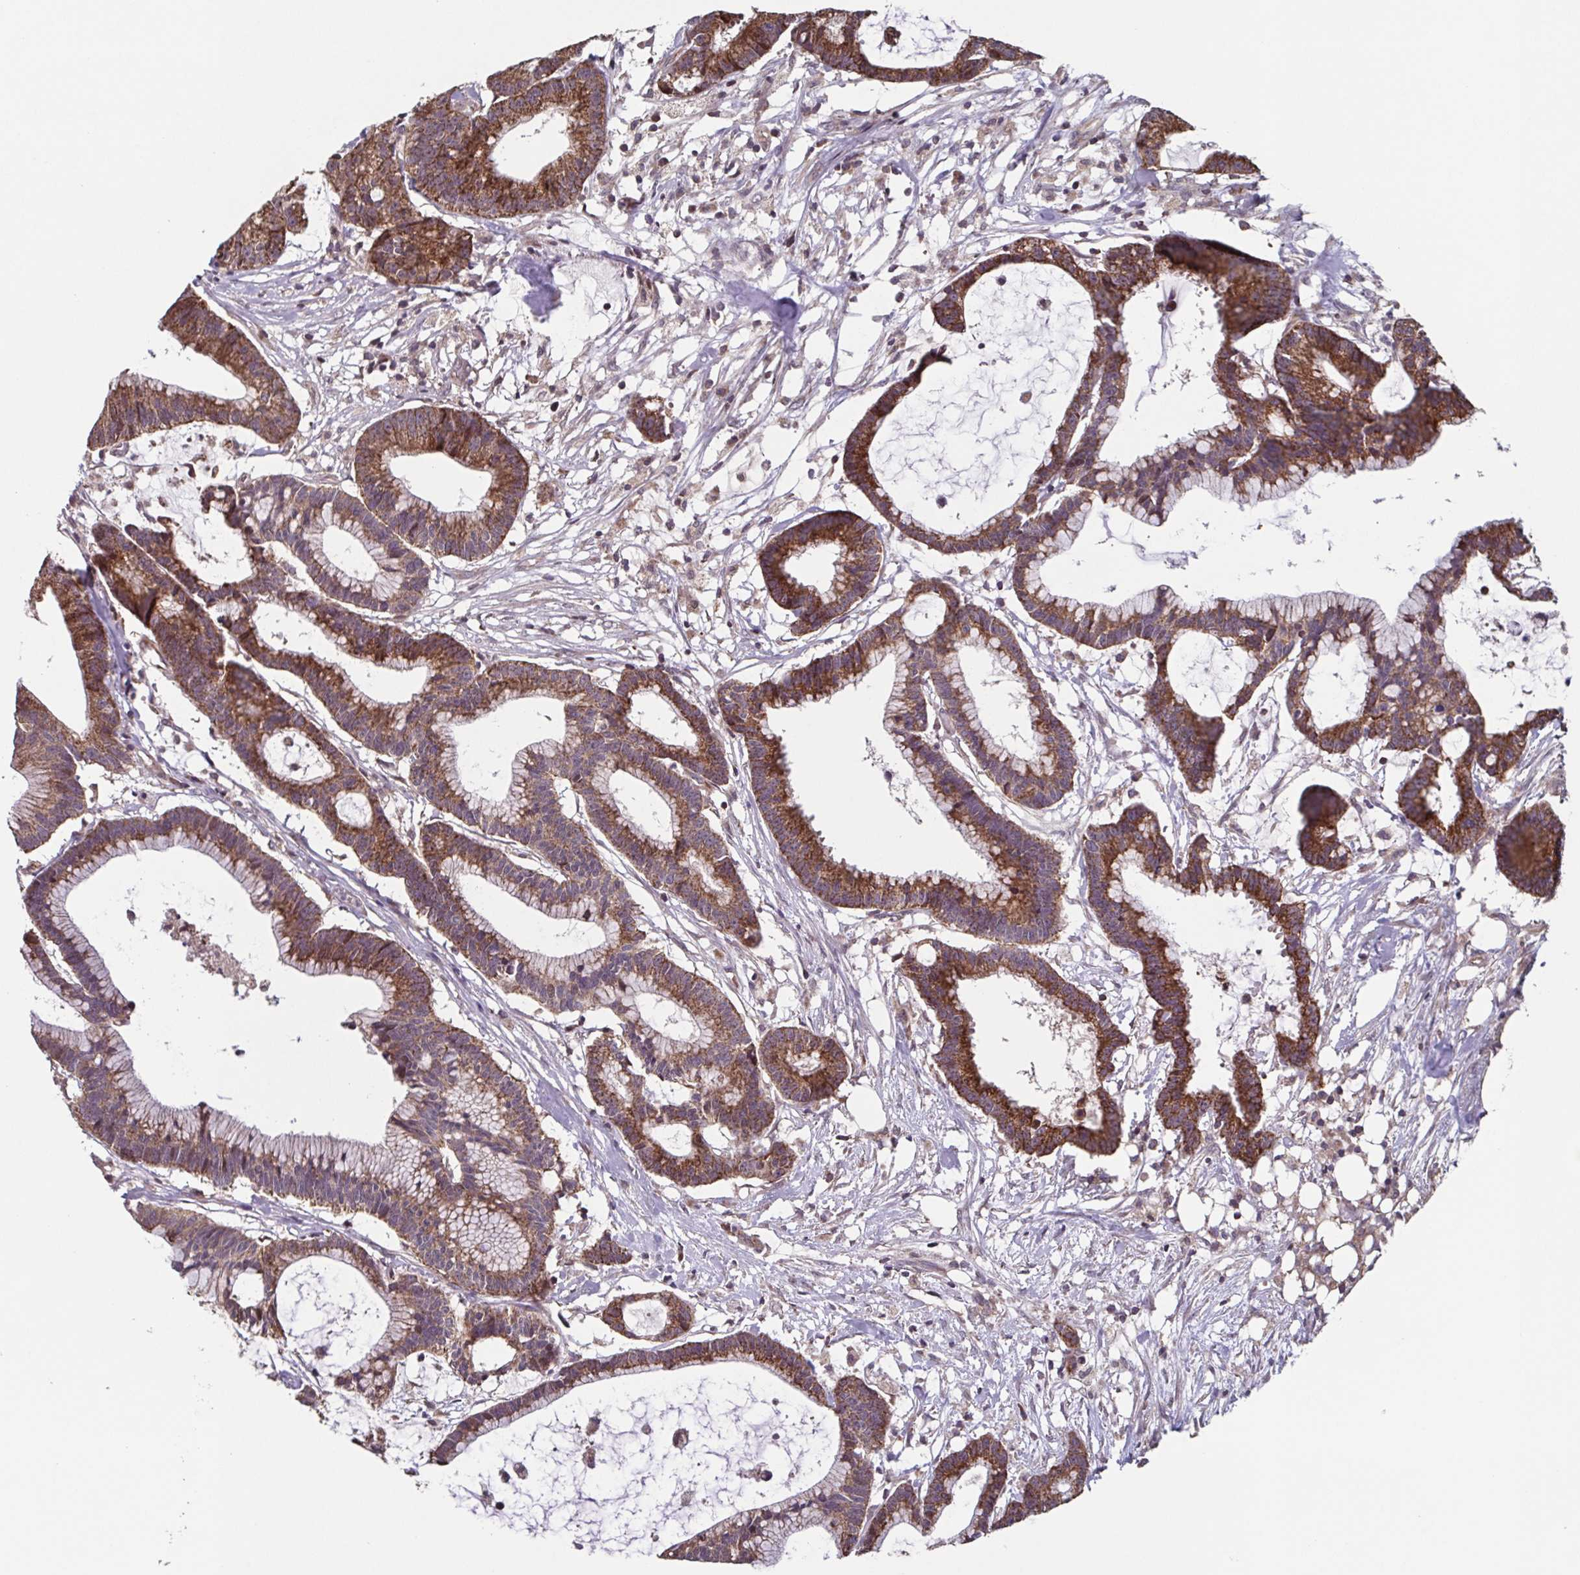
{"staining": {"intensity": "strong", "quantity": ">75%", "location": "cytoplasmic/membranous"}, "tissue": "colorectal cancer", "cell_type": "Tumor cells", "image_type": "cancer", "snomed": [{"axis": "morphology", "description": "Adenocarcinoma, NOS"}, {"axis": "topography", "description": "Colon"}], "caption": "Colorectal cancer stained with a brown dye shows strong cytoplasmic/membranous positive positivity in about >75% of tumor cells.", "gene": "TTC19", "patient": {"sex": "female", "age": 78}}